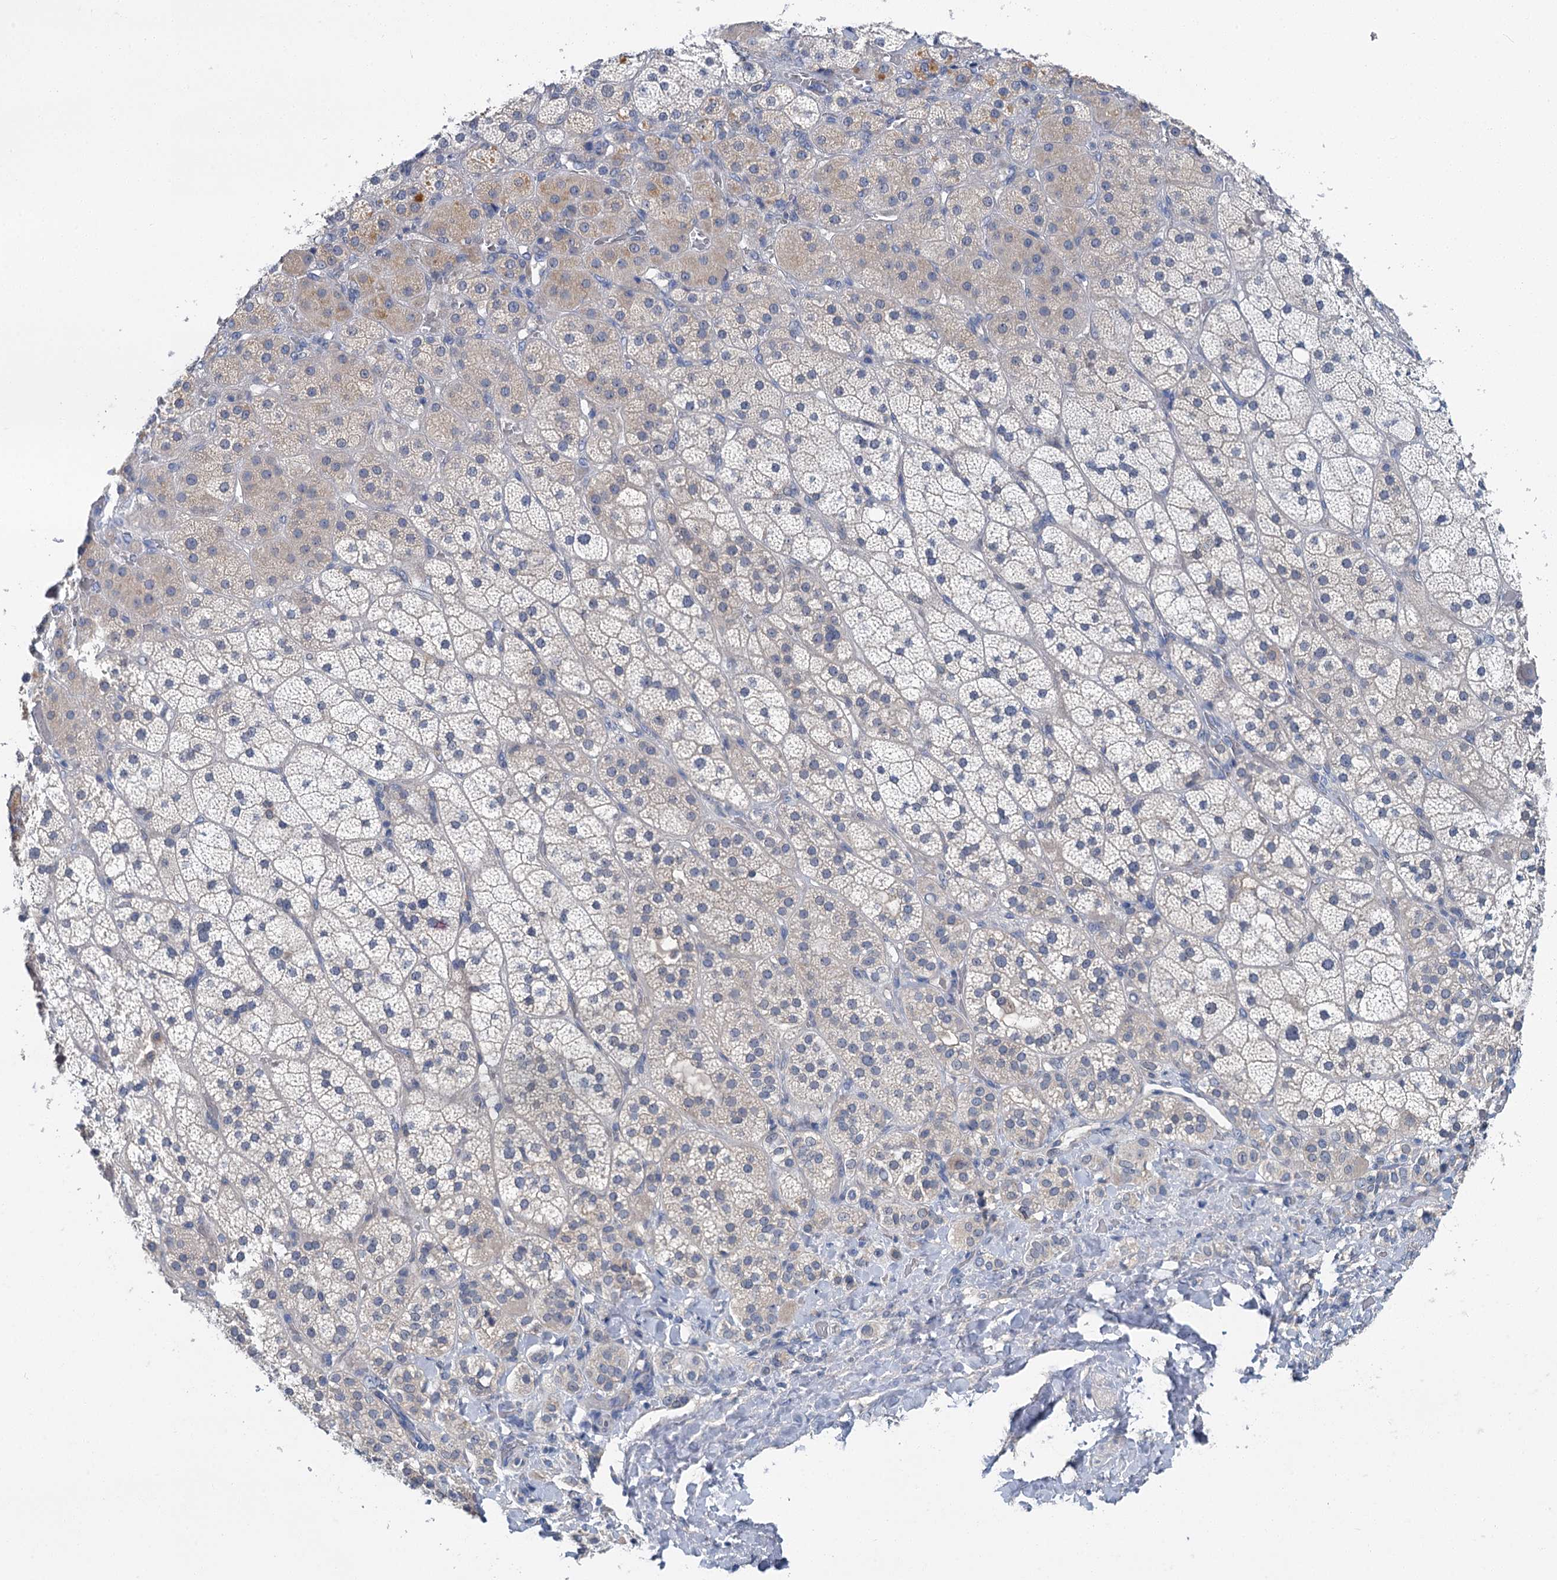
{"staining": {"intensity": "weak", "quantity": "25%-75%", "location": "cytoplasmic/membranous"}, "tissue": "adrenal gland", "cell_type": "Glandular cells", "image_type": "normal", "snomed": [{"axis": "morphology", "description": "Normal tissue, NOS"}, {"axis": "topography", "description": "Adrenal gland"}], "caption": "This image shows immunohistochemistry staining of unremarkable human adrenal gland, with low weak cytoplasmic/membranous positivity in approximately 25%-75% of glandular cells.", "gene": "SPINK9", "patient": {"sex": "male", "age": 57}}